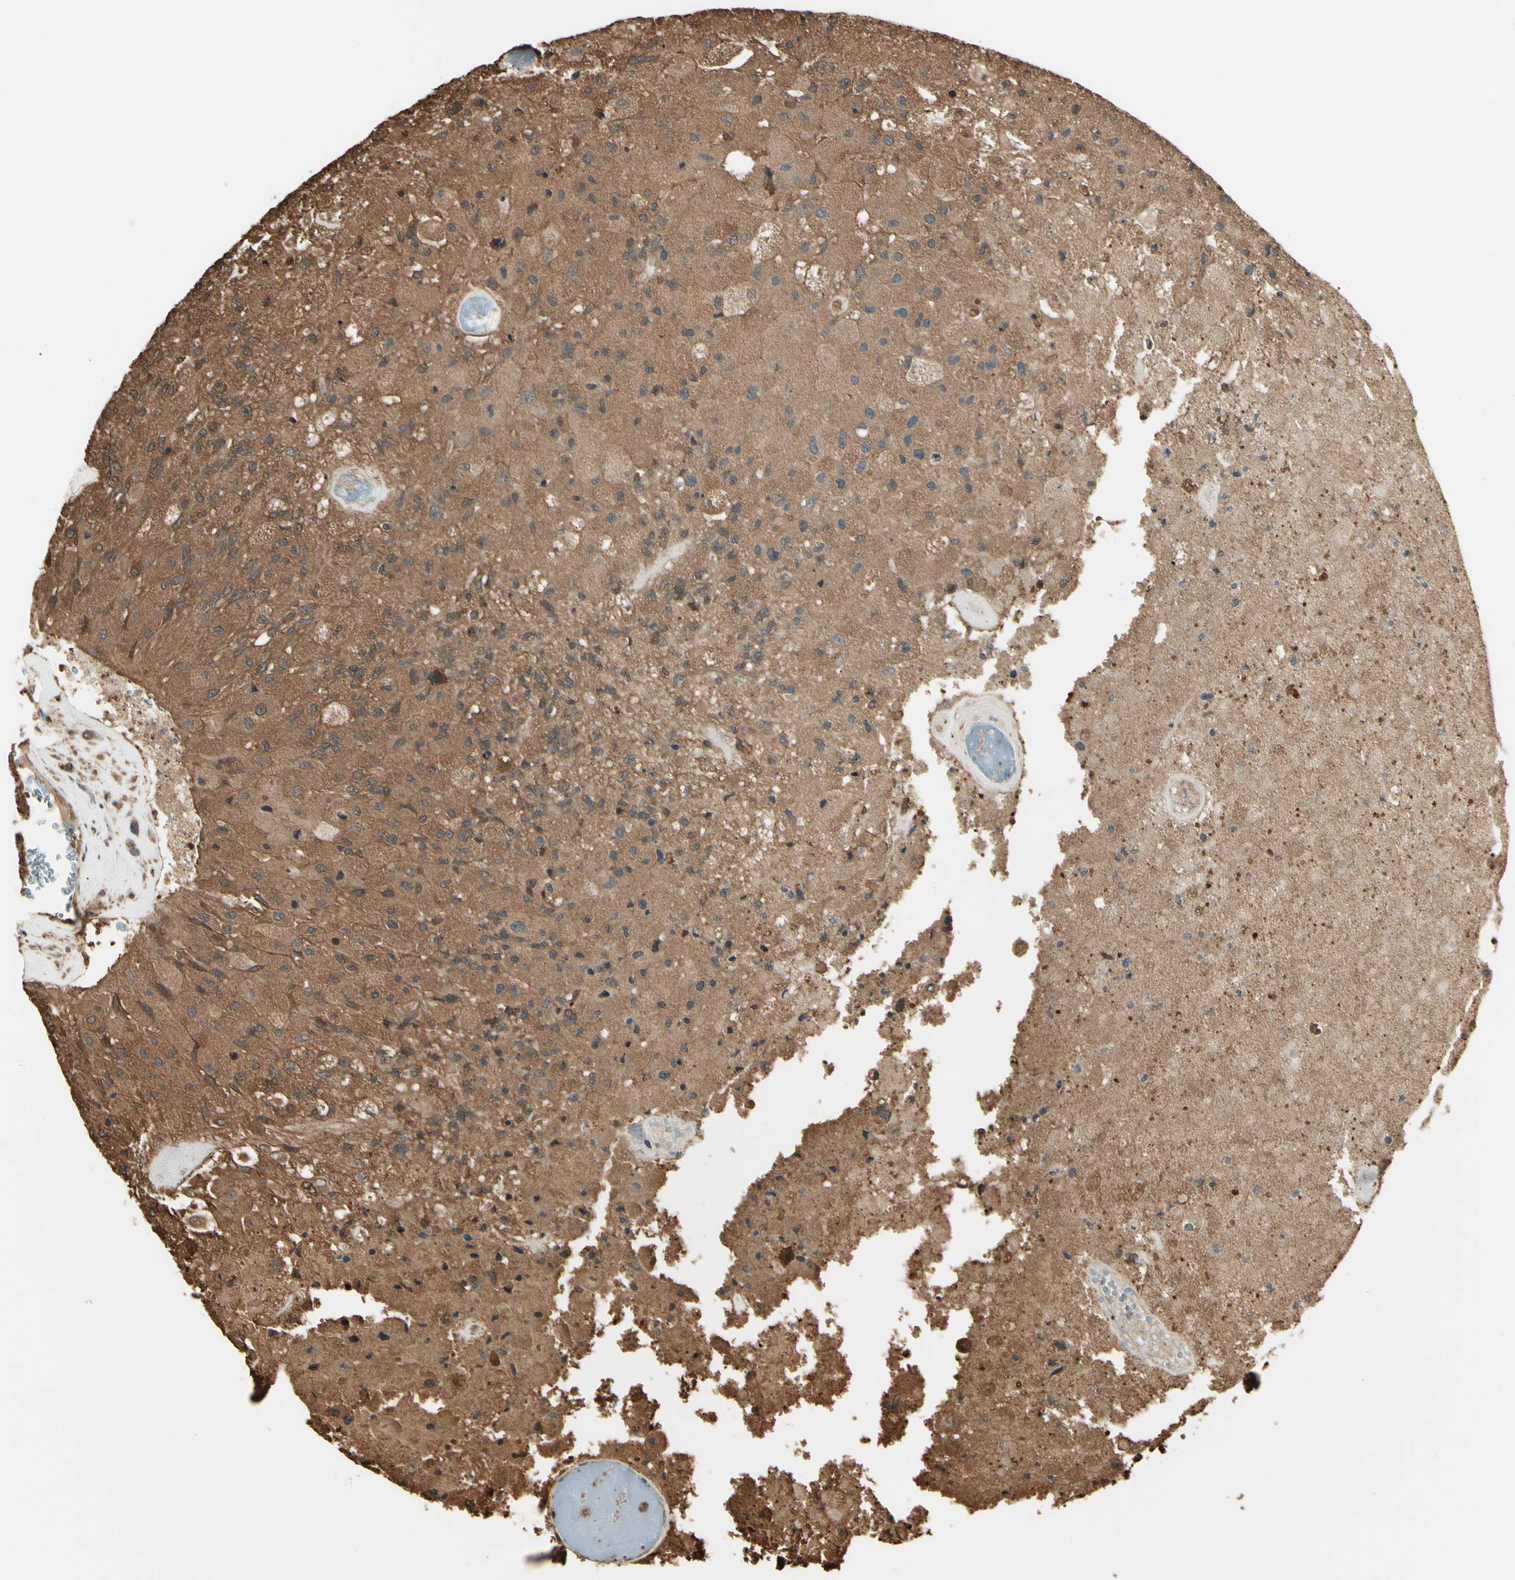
{"staining": {"intensity": "moderate", "quantity": ">75%", "location": "cytoplasmic/membranous"}, "tissue": "glioma", "cell_type": "Tumor cells", "image_type": "cancer", "snomed": [{"axis": "morphology", "description": "Normal tissue, NOS"}, {"axis": "morphology", "description": "Glioma, malignant, High grade"}, {"axis": "topography", "description": "Cerebral cortex"}], "caption": "Protein staining shows moderate cytoplasmic/membranous staining in approximately >75% of tumor cells in glioma.", "gene": "YWHAE", "patient": {"sex": "male", "age": 77}}